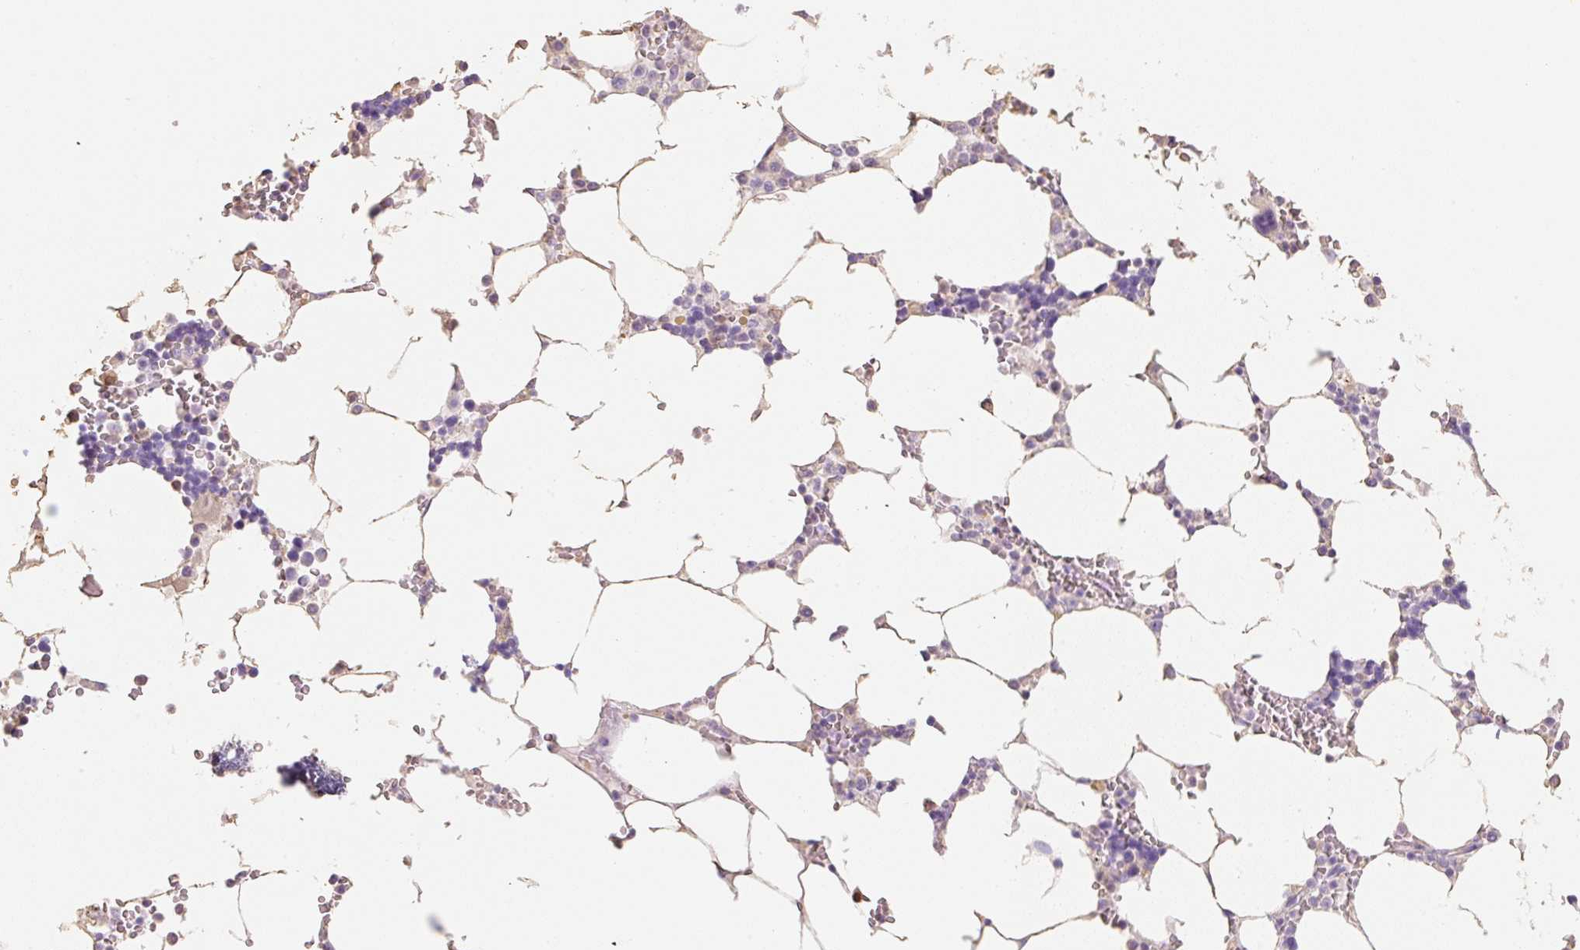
{"staining": {"intensity": "negative", "quantity": "none", "location": "none"}, "tissue": "bone marrow", "cell_type": "Hematopoietic cells", "image_type": "normal", "snomed": [{"axis": "morphology", "description": "Normal tissue, NOS"}, {"axis": "topography", "description": "Bone marrow"}], "caption": "Histopathology image shows no significant protein expression in hematopoietic cells of benign bone marrow. (DAB (3,3'-diaminobenzidine) IHC visualized using brightfield microscopy, high magnification).", "gene": "MBOAT7", "patient": {"sex": "male", "age": 64}}